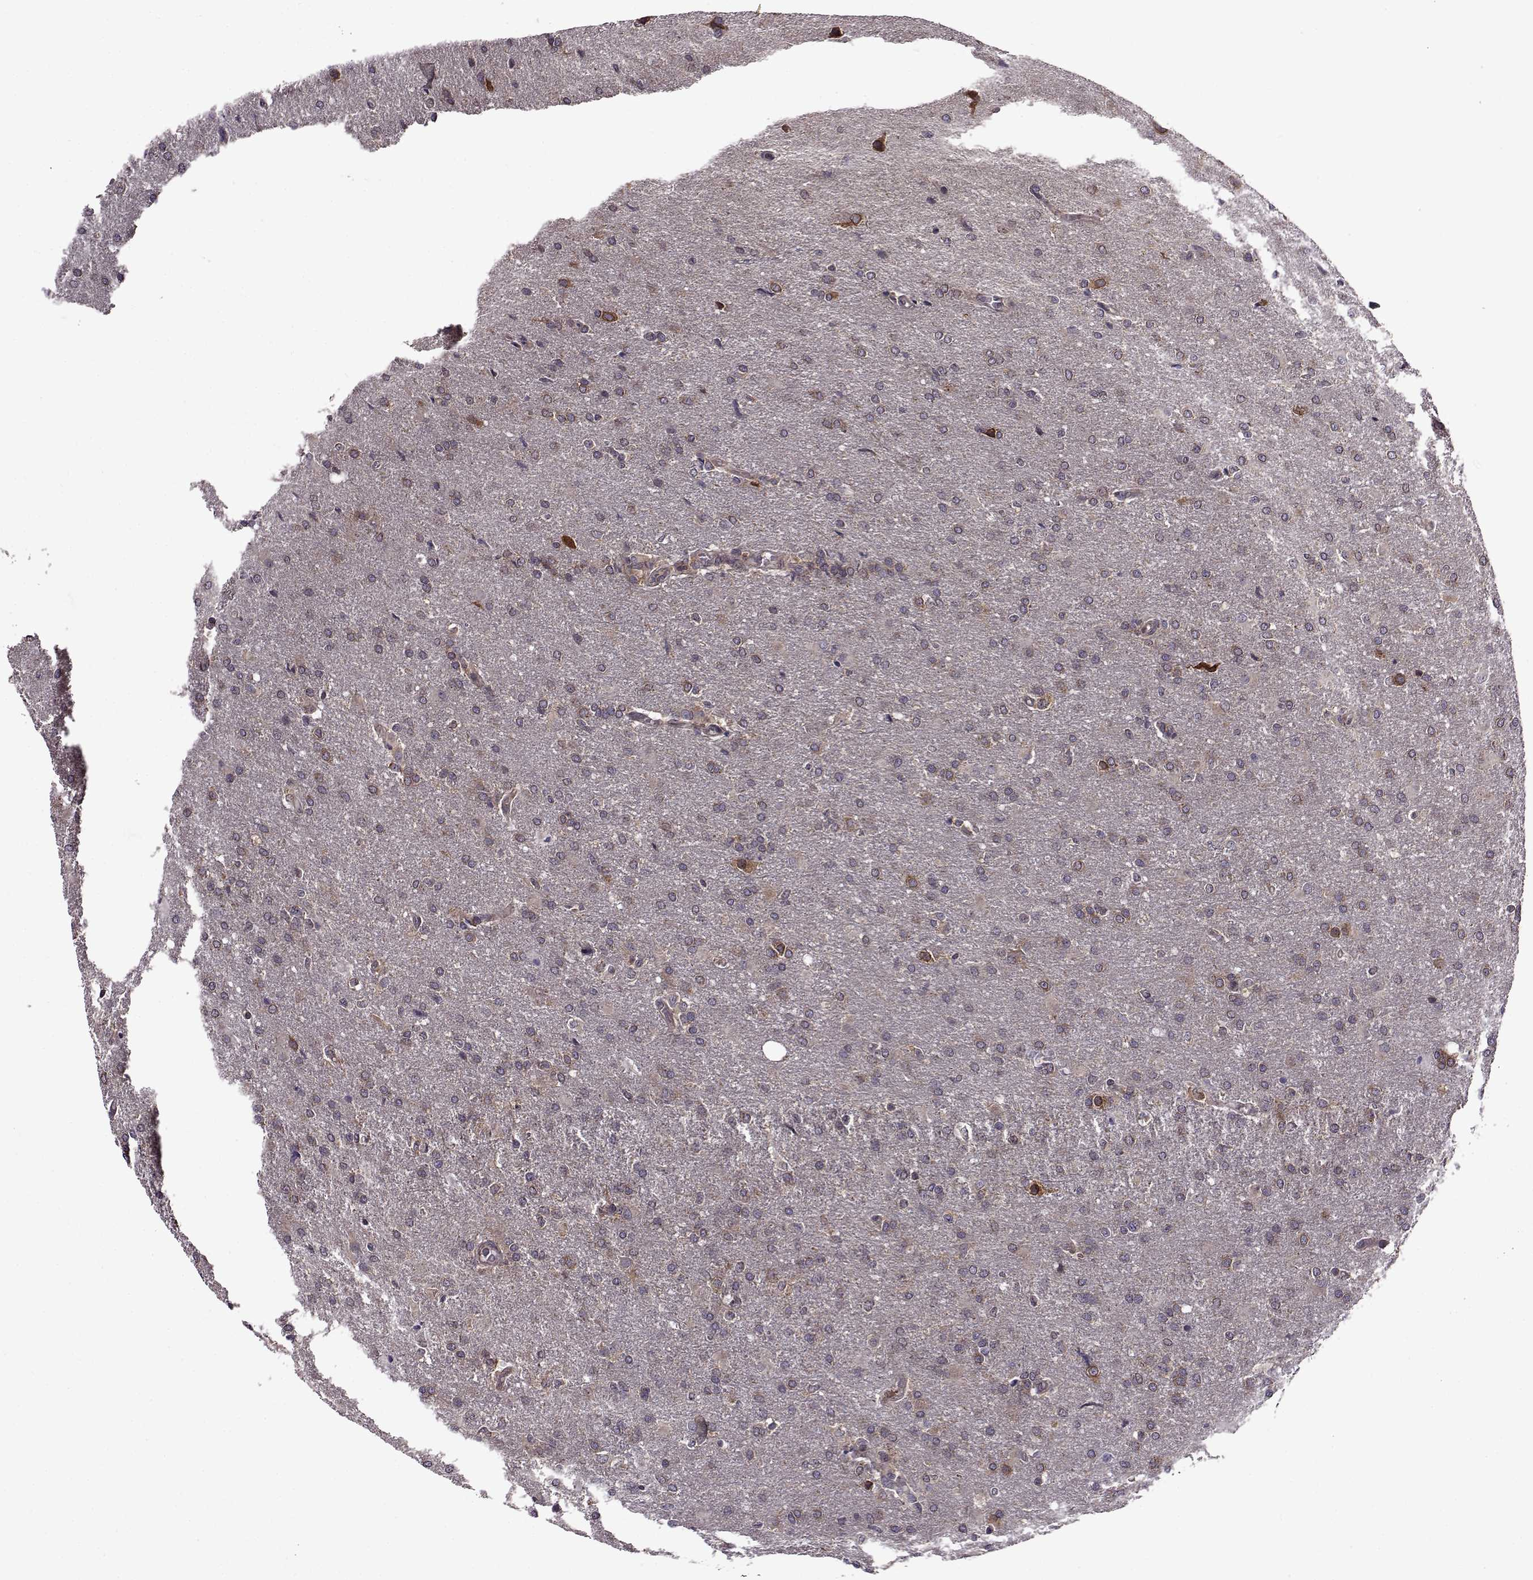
{"staining": {"intensity": "moderate", "quantity": "<25%", "location": "cytoplasmic/membranous"}, "tissue": "glioma", "cell_type": "Tumor cells", "image_type": "cancer", "snomed": [{"axis": "morphology", "description": "Glioma, malignant, High grade"}, {"axis": "topography", "description": "Brain"}], "caption": "Approximately <25% of tumor cells in high-grade glioma (malignant) show moderate cytoplasmic/membranous protein staining as visualized by brown immunohistochemical staining.", "gene": "URI1", "patient": {"sex": "male", "age": 68}}